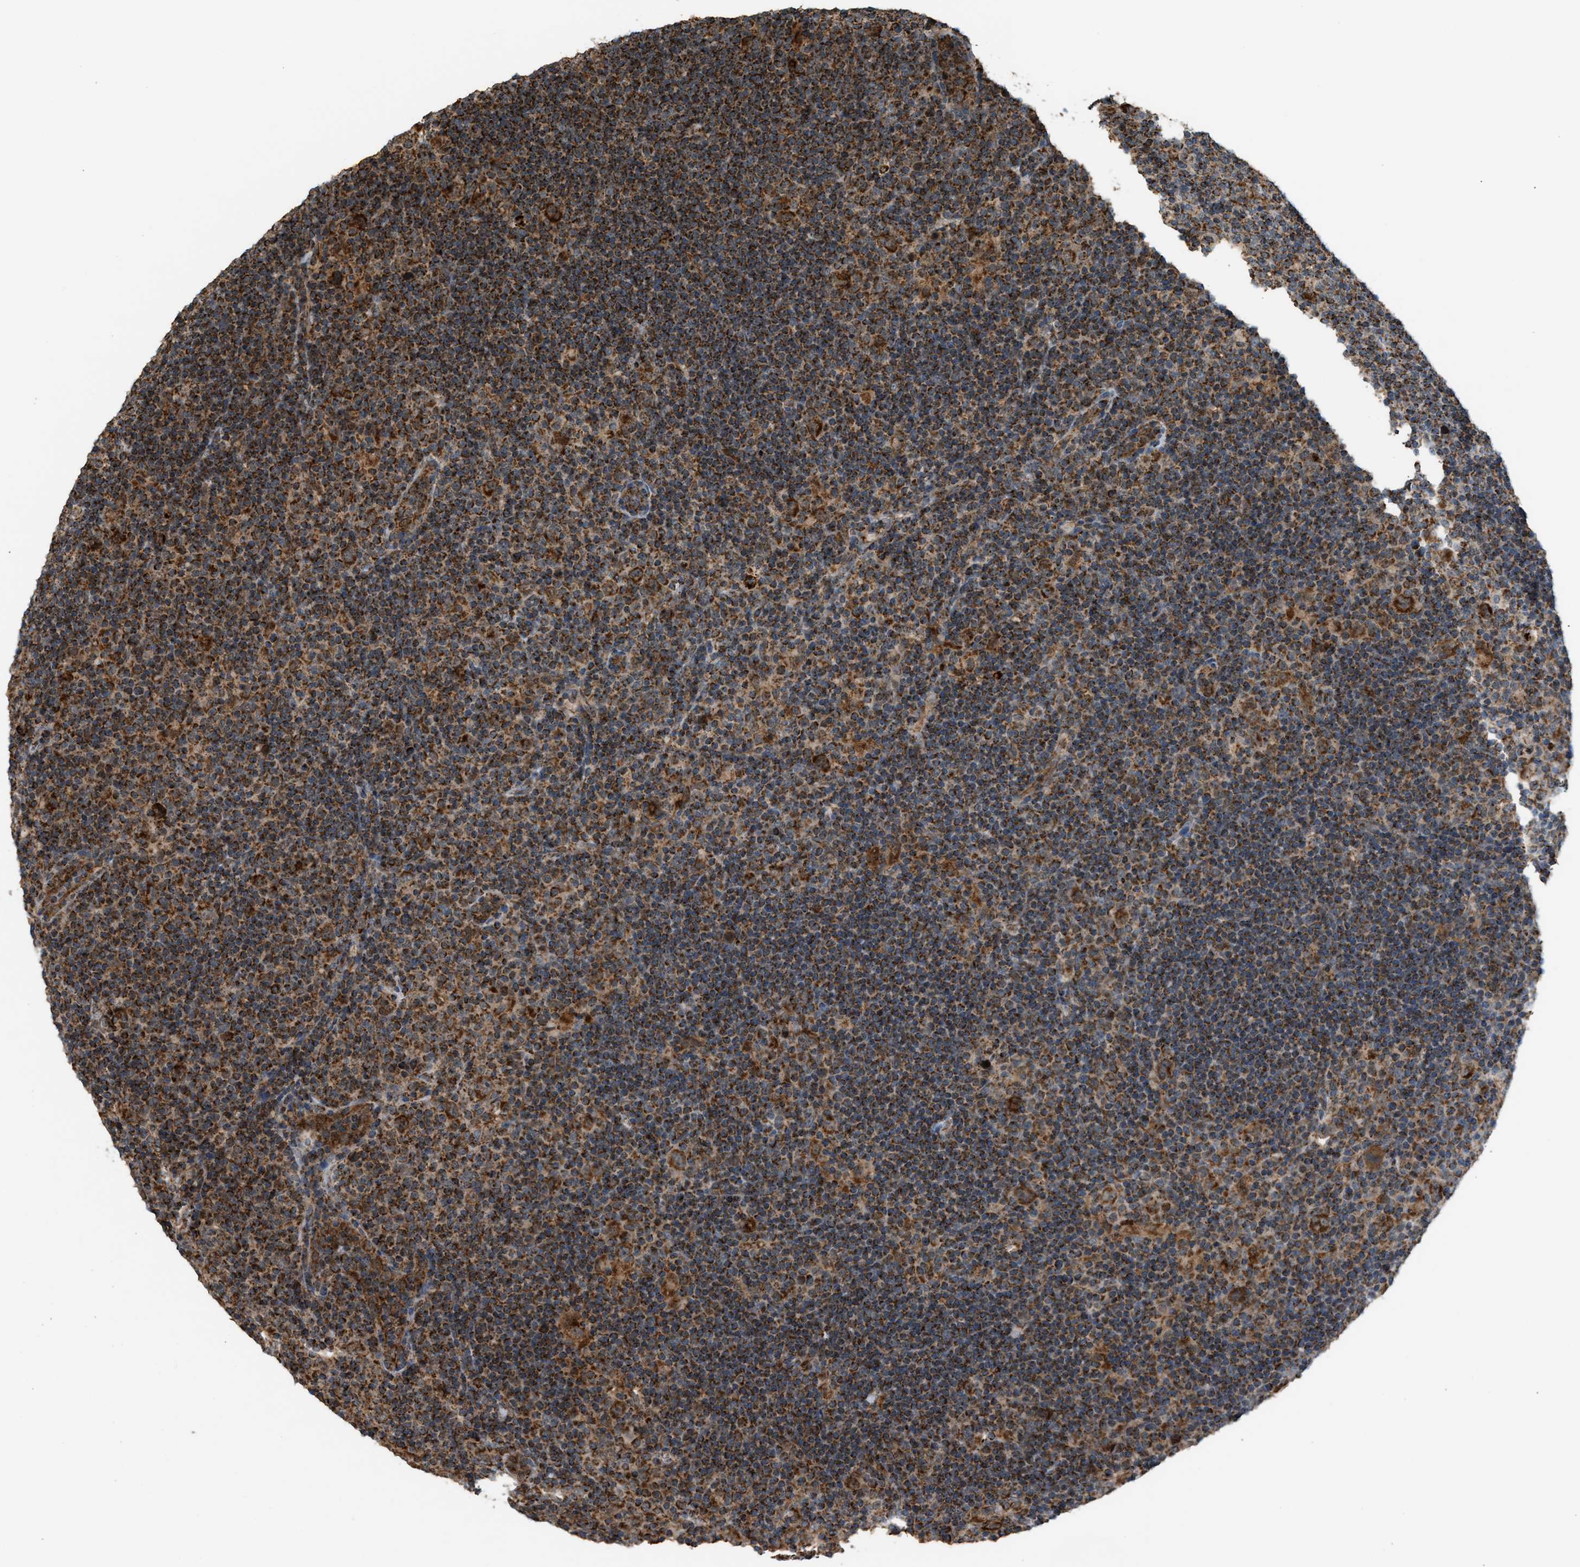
{"staining": {"intensity": "strong", "quantity": ">75%", "location": "cytoplasmic/membranous"}, "tissue": "lymphoma", "cell_type": "Tumor cells", "image_type": "cancer", "snomed": [{"axis": "morphology", "description": "Hodgkin's disease, NOS"}, {"axis": "topography", "description": "Lymph node"}], "caption": "Immunohistochemical staining of human lymphoma reveals strong cytoplasmic/membranous protein expression in about >75% of tumor cells. (Brightfield microscopy of DAB IHC at high magnification).", "gene": "SGSM2", "patient": {"sex": "female", "age": 57}}